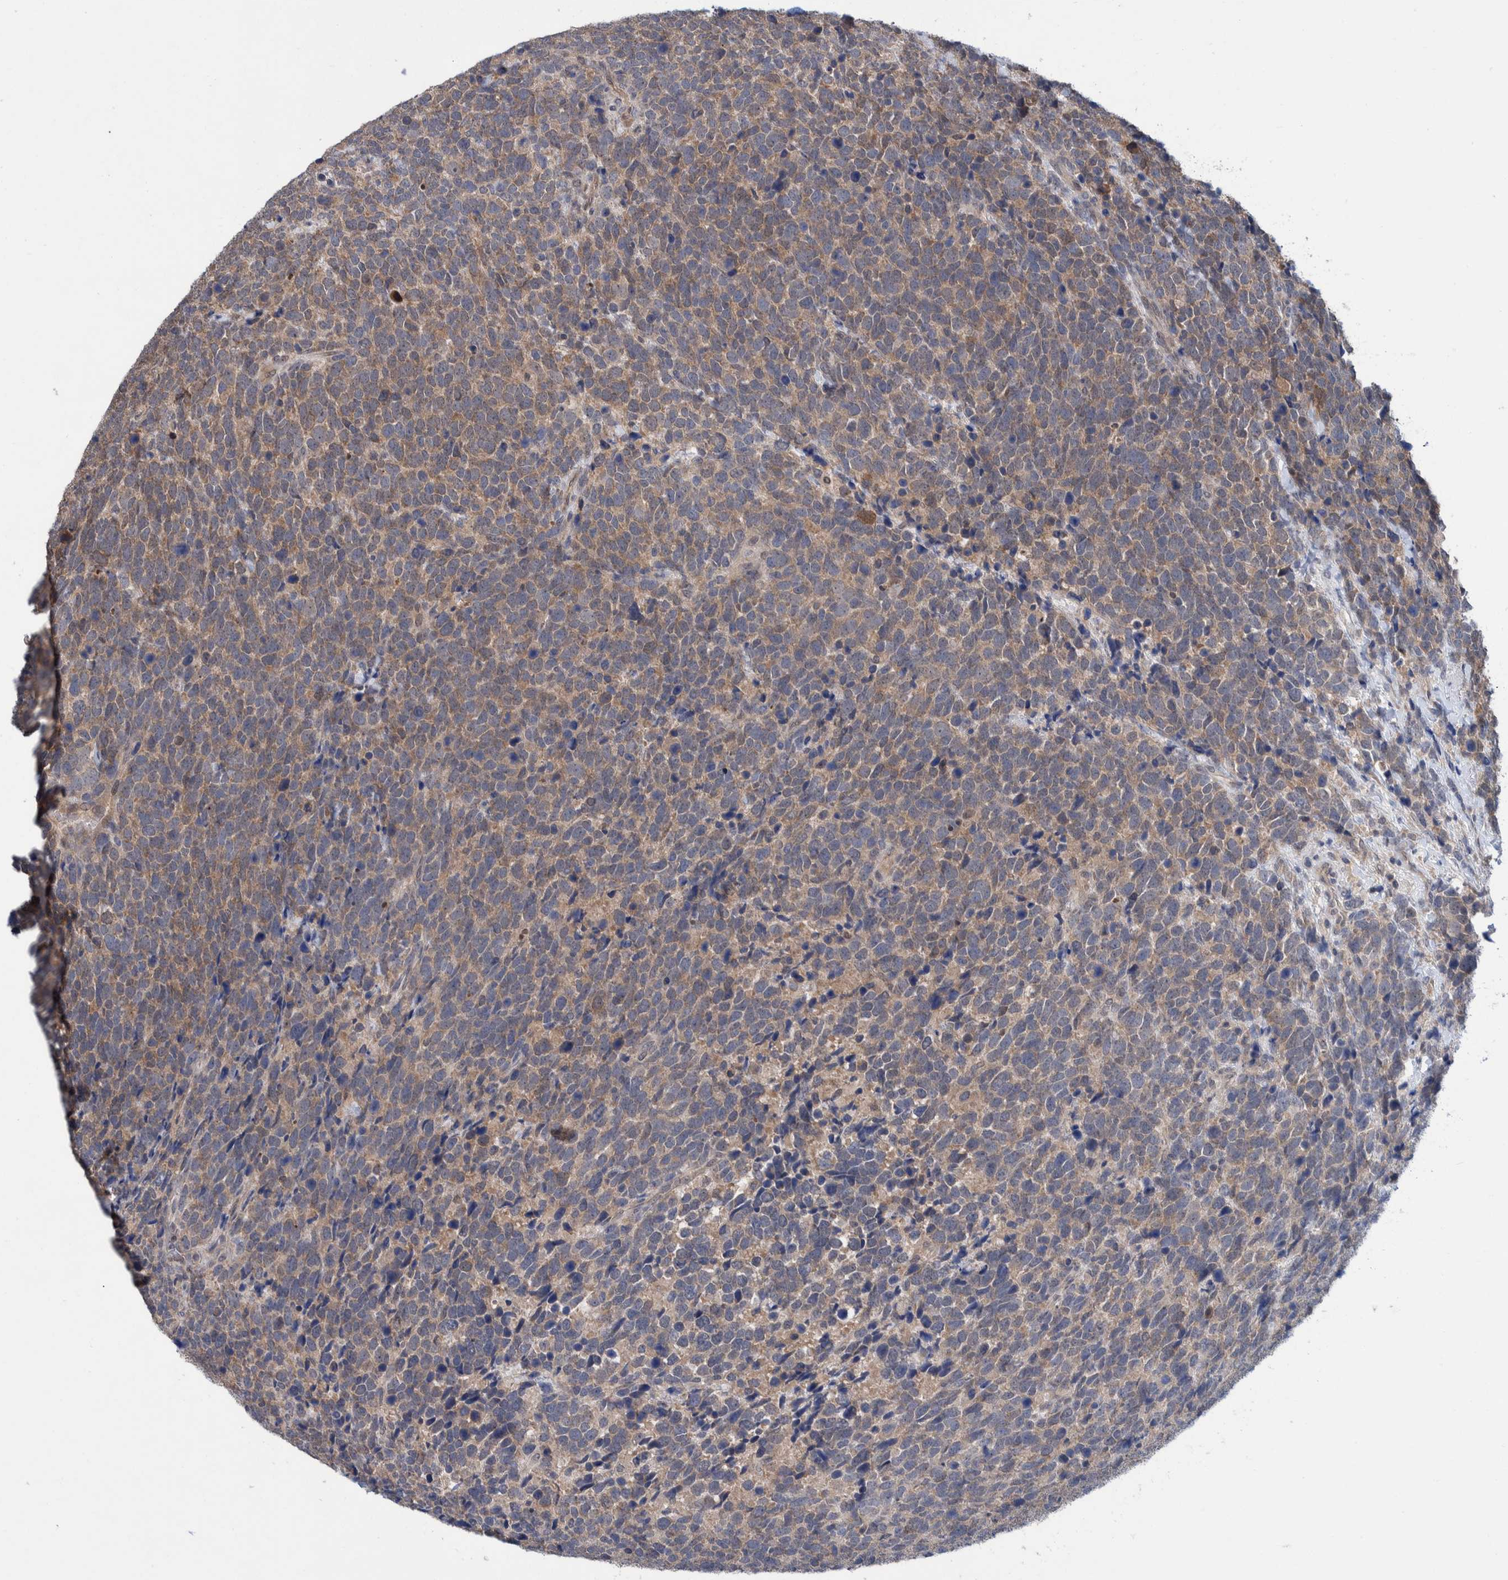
{"staining": {"intensity": "weak", "quantity": ">75%", "location": "cytoplasmic/membranous"}, "tissue": "urothelial cancer", "cell_type": "Tumor cells", "image_type": "cancer", "snomed": [{"axis": "morphology", "description": "Urothelial carcinoma, High grade"}, {"axis": "topography", "description": "Urinary bladder"}], "caption": "The histopathology image exhibits a brown stain indicating the presence of a protein in the cytoplasmic/membranous of tumor cells in urothelial cancer.", "gene": "PLPBP", "patient": {"sex": "female", "age": 82}}